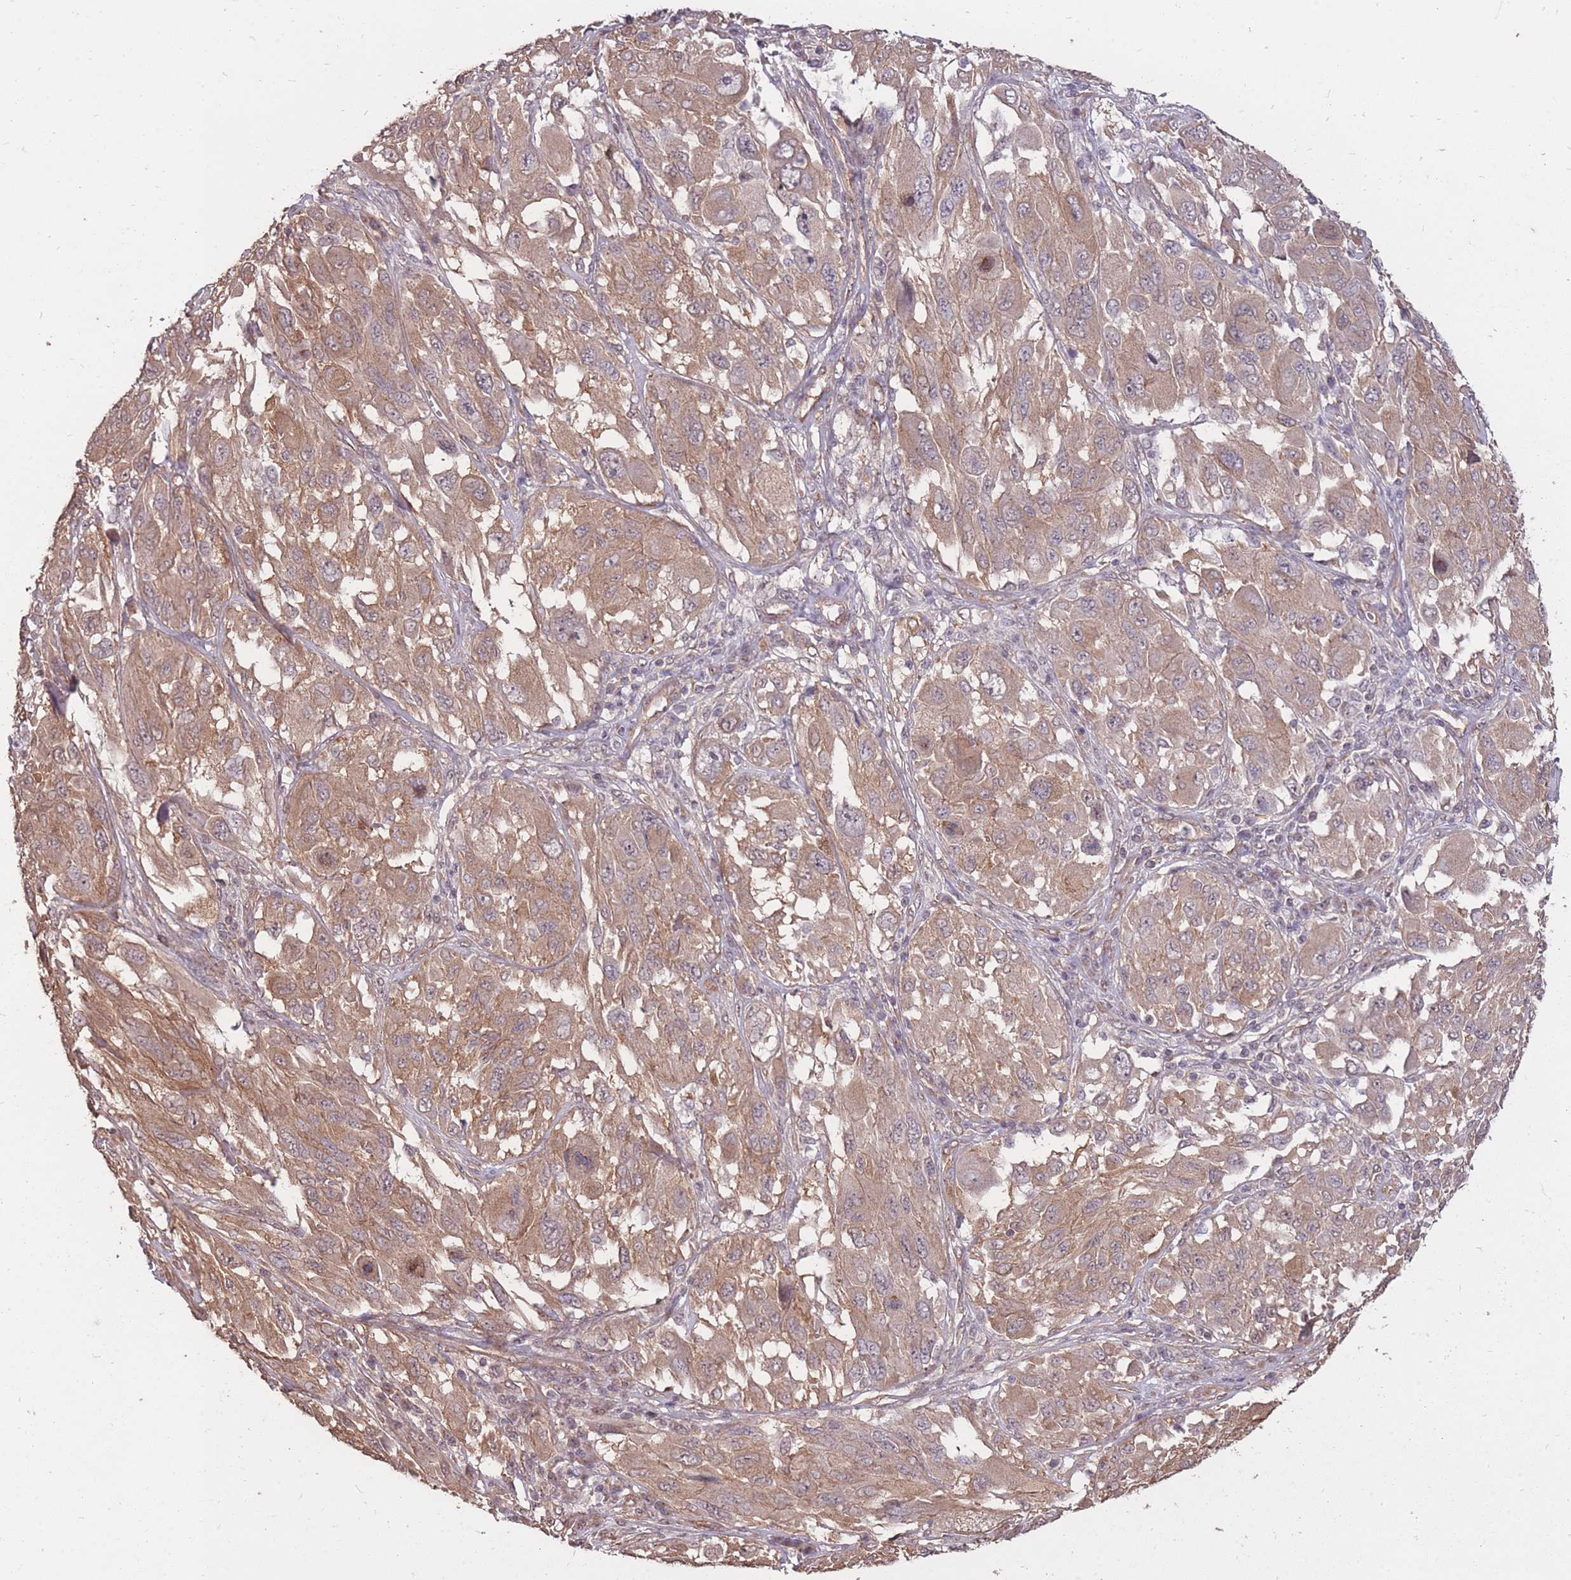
{"staining": {"intensity": "moderate", "quantity": ">75%", "location": "cytoplasmic/membranous,nuclear"}, "tissue": "melanoma", "cell_type": "Tumor cells", "image_type": "cancer", "snomed": [{"axis": "morphology", "description": "Malignant melanoma, NOS"}, {"axis": "topography", "description": "Skin"}], "caption": "A micrograph of melanoma stained for a protein reveals moderate cytoplasmic/membranous and nuclear brown staining in tumor cells.", "gene": "DYNC1LI2", "patient": {"sex": "female", "age": 91}}